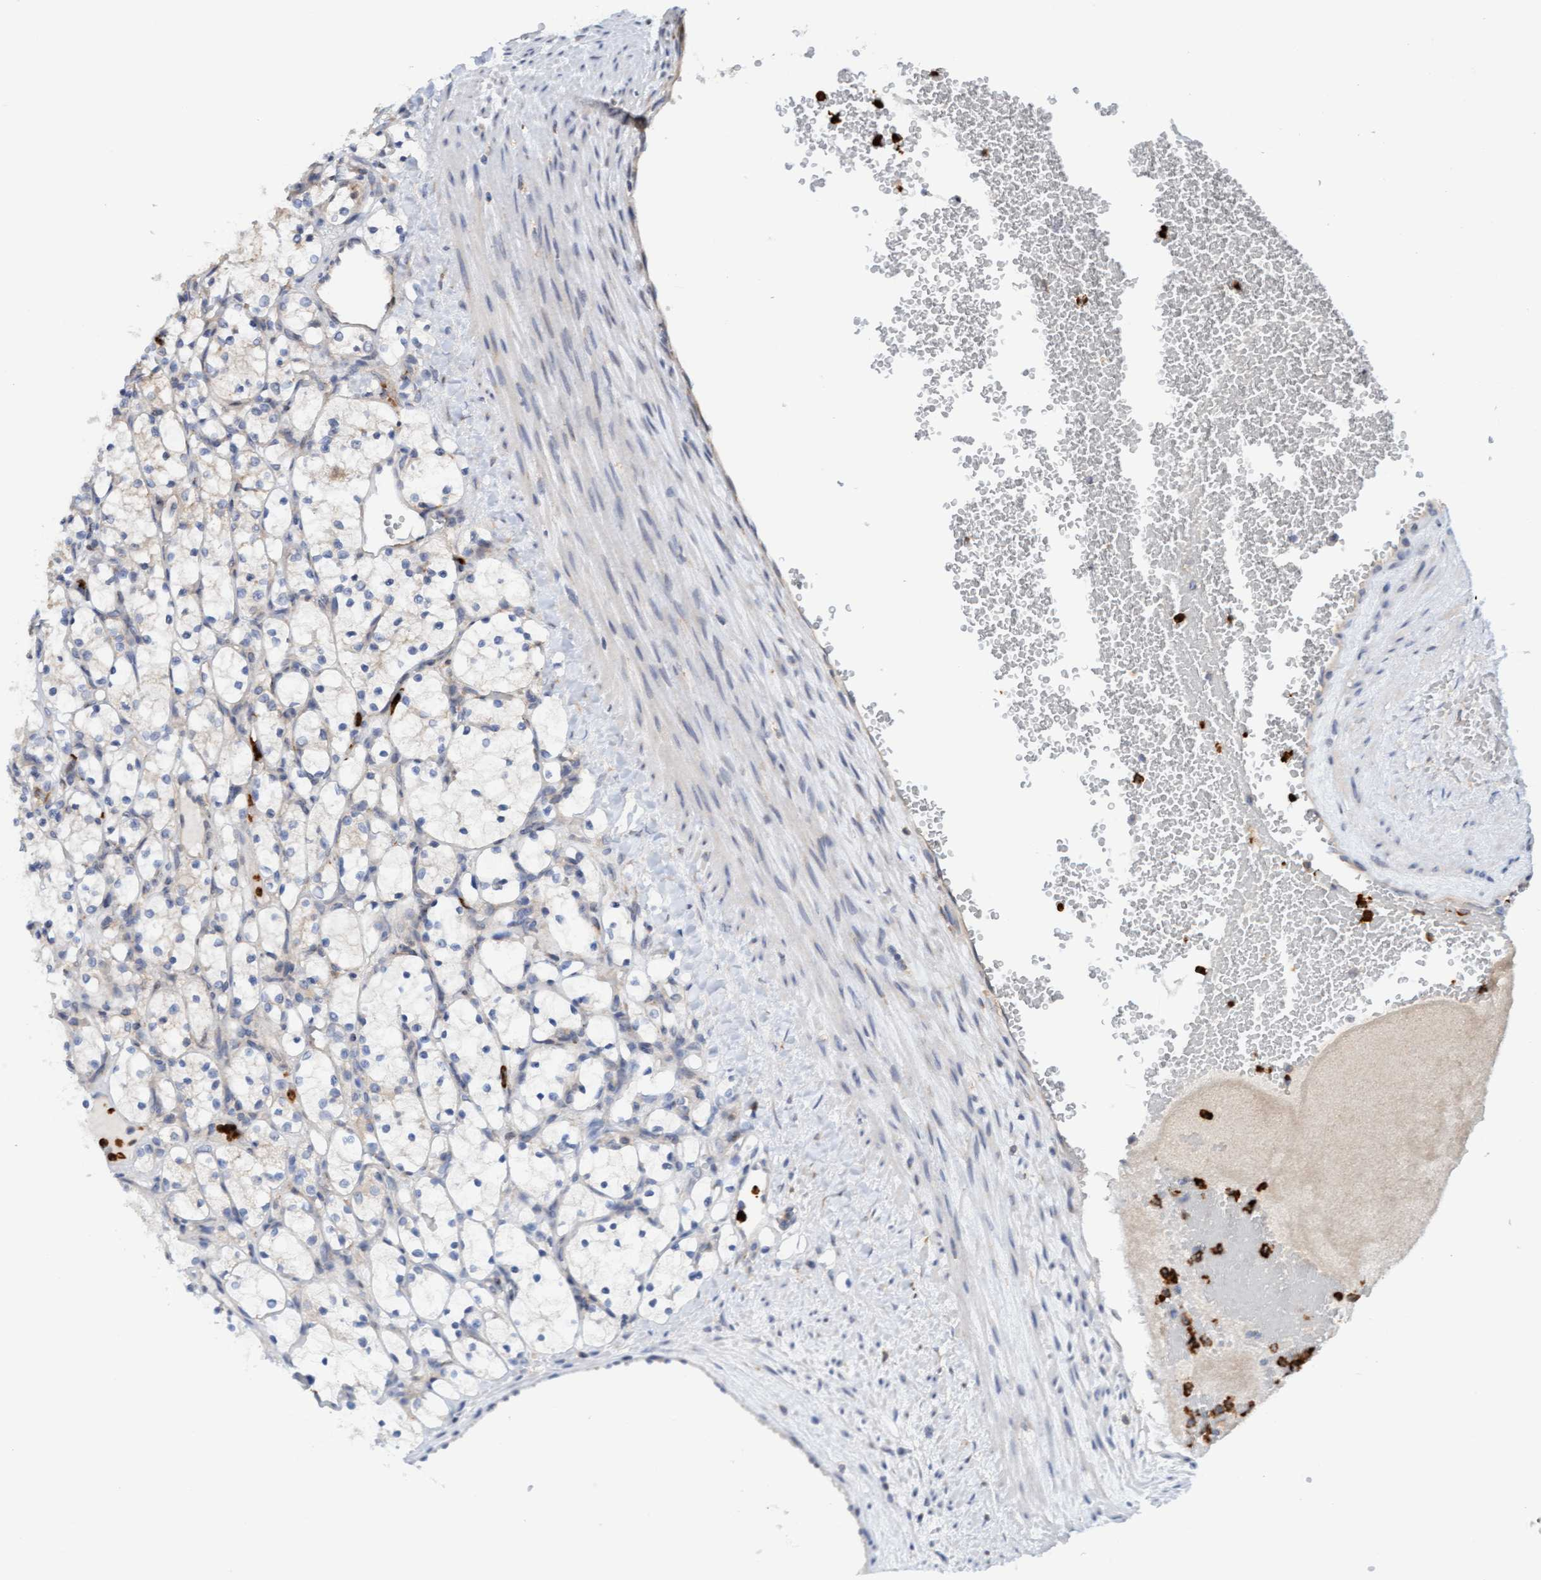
{"staining": {"intensity": "negative", "quantity": "none", "location": "none"}, "tissue": "renal cancer", "cell_type": "Tumor cells", "image_type": "cancer", "snomed": [{"axis": "morphology", "description": "Adenocarcinoma, NOS"}, {"axis": "topography", "description": "Kidney"}], "caption": "Immunohistochemistry (IHC) histopathology image of renal cancer (adenocarcinoma) stained for a protein (brown), which shows no staining in tumor cells. (DAB immunohistochemistry visualized using brightfield microscopy, high magnification).", "gene": "MMP8", "patient": {"sex": "female", "age": 69}}